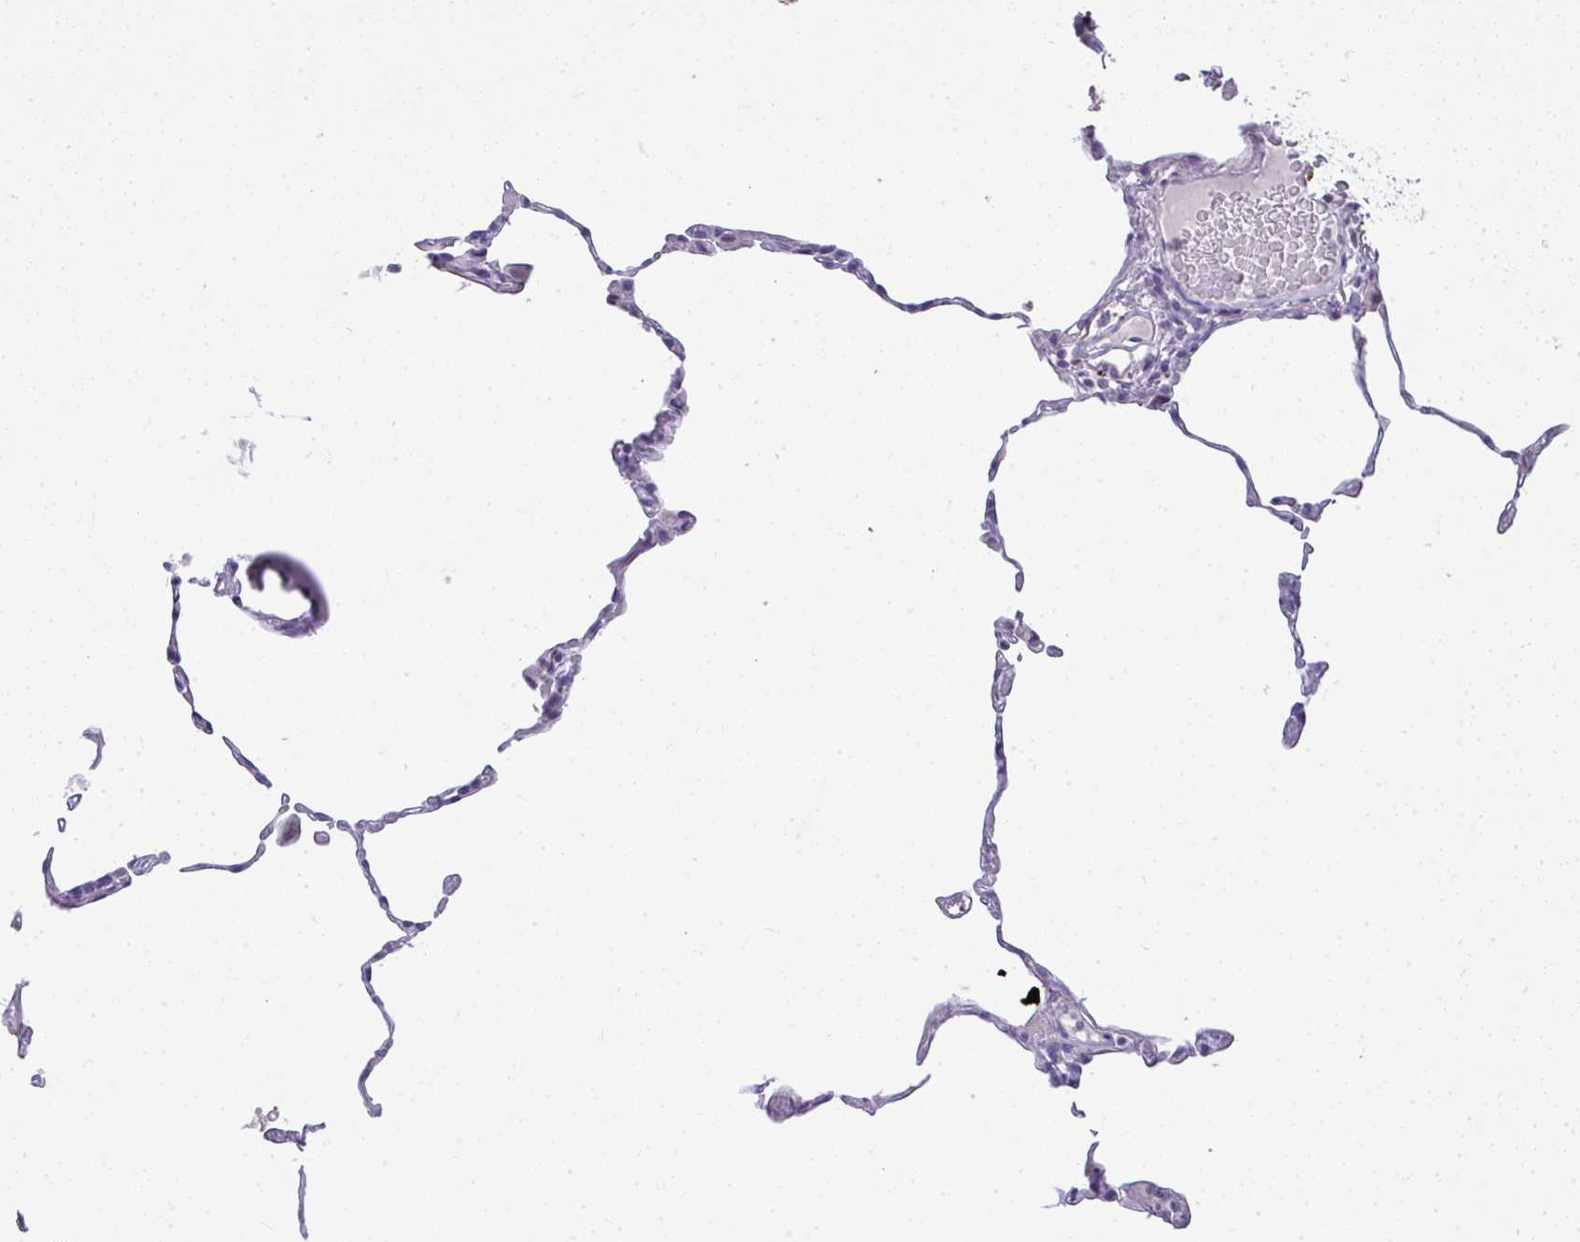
{"staining": {"intensity": "negative", "quantity": "none", "location": "none"}, "tissue": "lung", "cell_type": "Alveolar cells", "image_type": "normal", "snomed": [{"axis": "morphology", "description": "Normal tissue, NOS"}, {"axis": "topography", "description": "Lung"}], "caption": "Image shows no significant protein positivity in alveolar cells of benign lung. (Stains: DAB IHC with hematoxylin counter stain, Microscopy: brightfield microscopy at high magnification).", "gene": "VPS4B", "patient": {"sex": "female", "age": 57}}